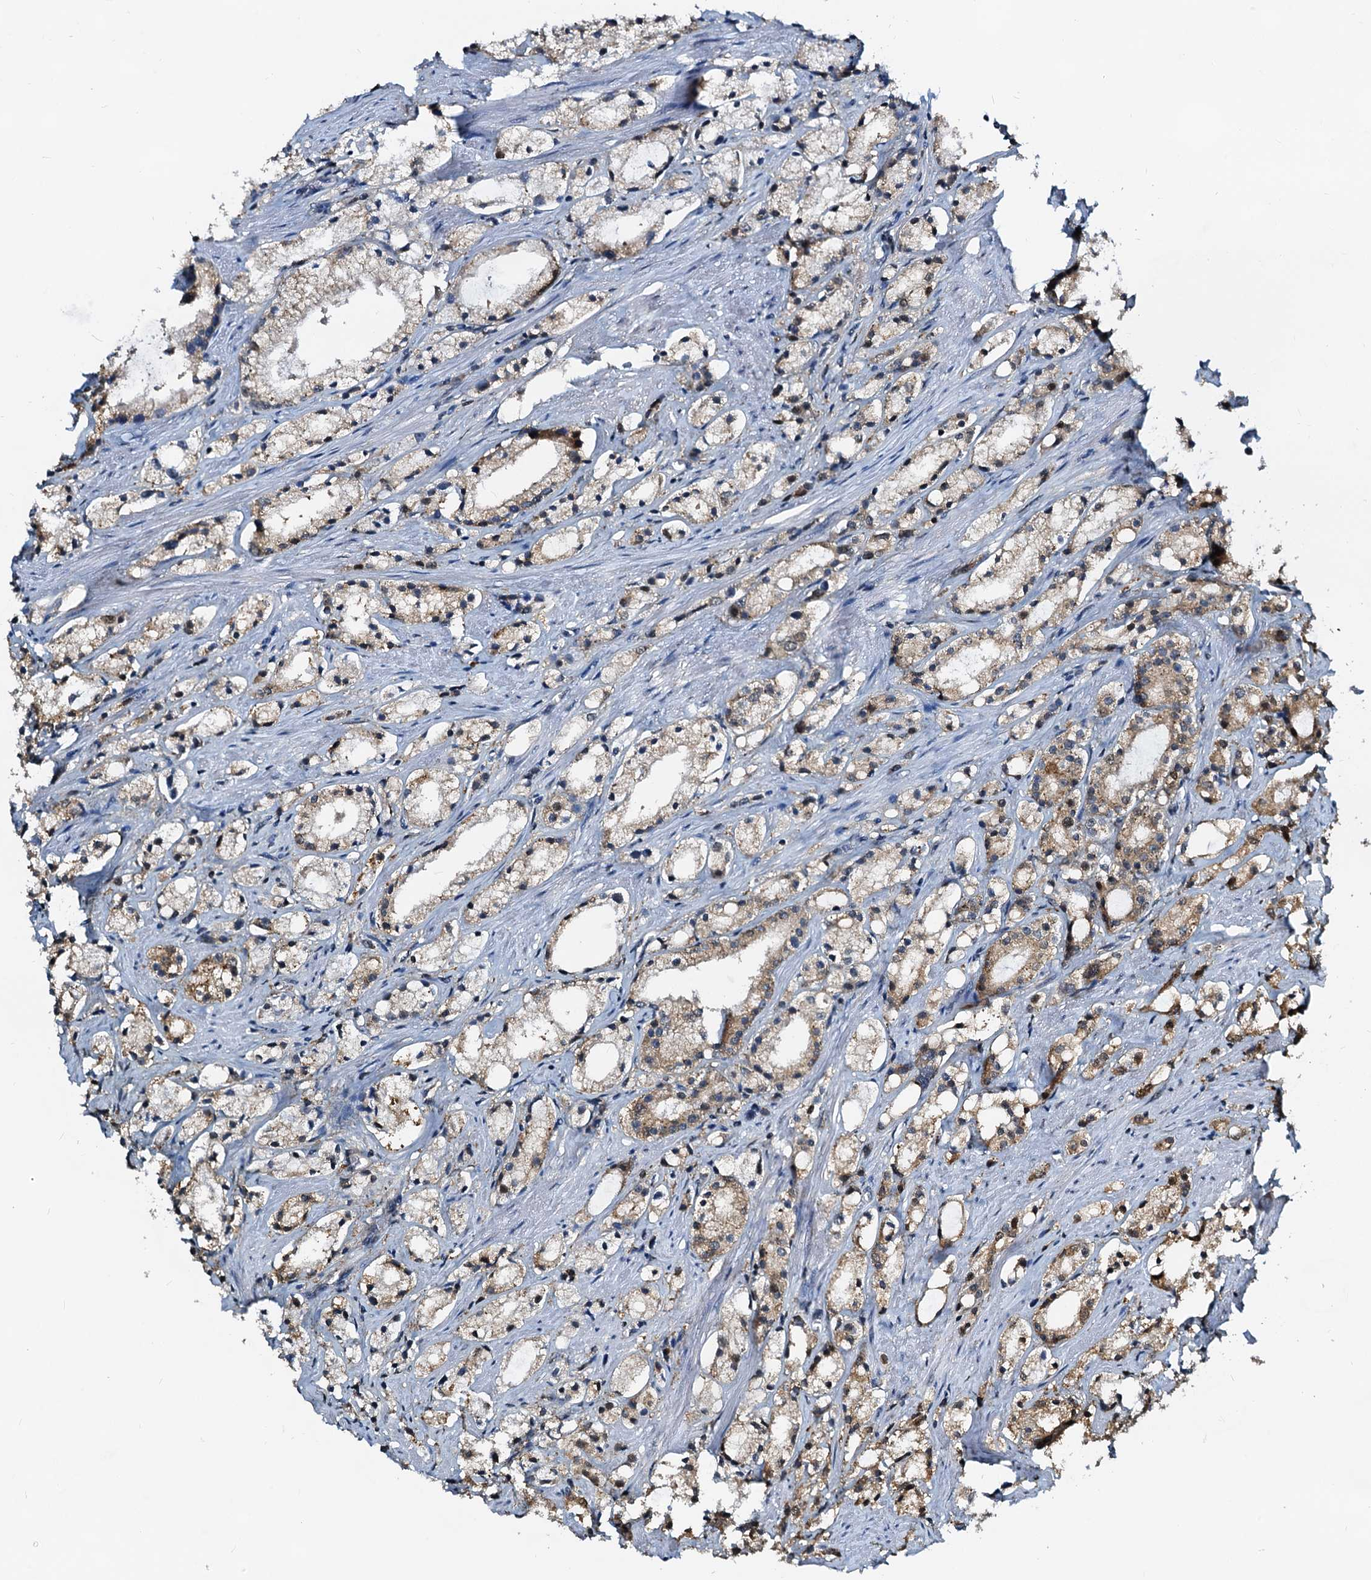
{"staining": {"intensity": "moderate", "quantity": "25%-75%", "location": "cytoplasmic/membranous"}, "tissue": "prostate cancer", "cell_type": "Tumor cells", "image_type": "cancer", "snomed": [{"axis": "morphology", "description": "Adenocarcinoma, High grade"}, {"axis": "topography", "description": "Prostate"}], "caption": "Immunohistochemistry staining of adenocarcinoma (high-grade) (prostate), which shows medium levels of moderate cytoplasmic/membranous staining in approximately 25%-75% of tumor cells indicating moderate cytoplasmic/membranous protein expression. The staining was performed using DAB (3,3'-diaminobenzidine) (brown) for protein detection and nuclei were counterstained in hematoxylin (blue).", "gene": "PTGES3", "patient": {"sex": "male", "age": 66}}